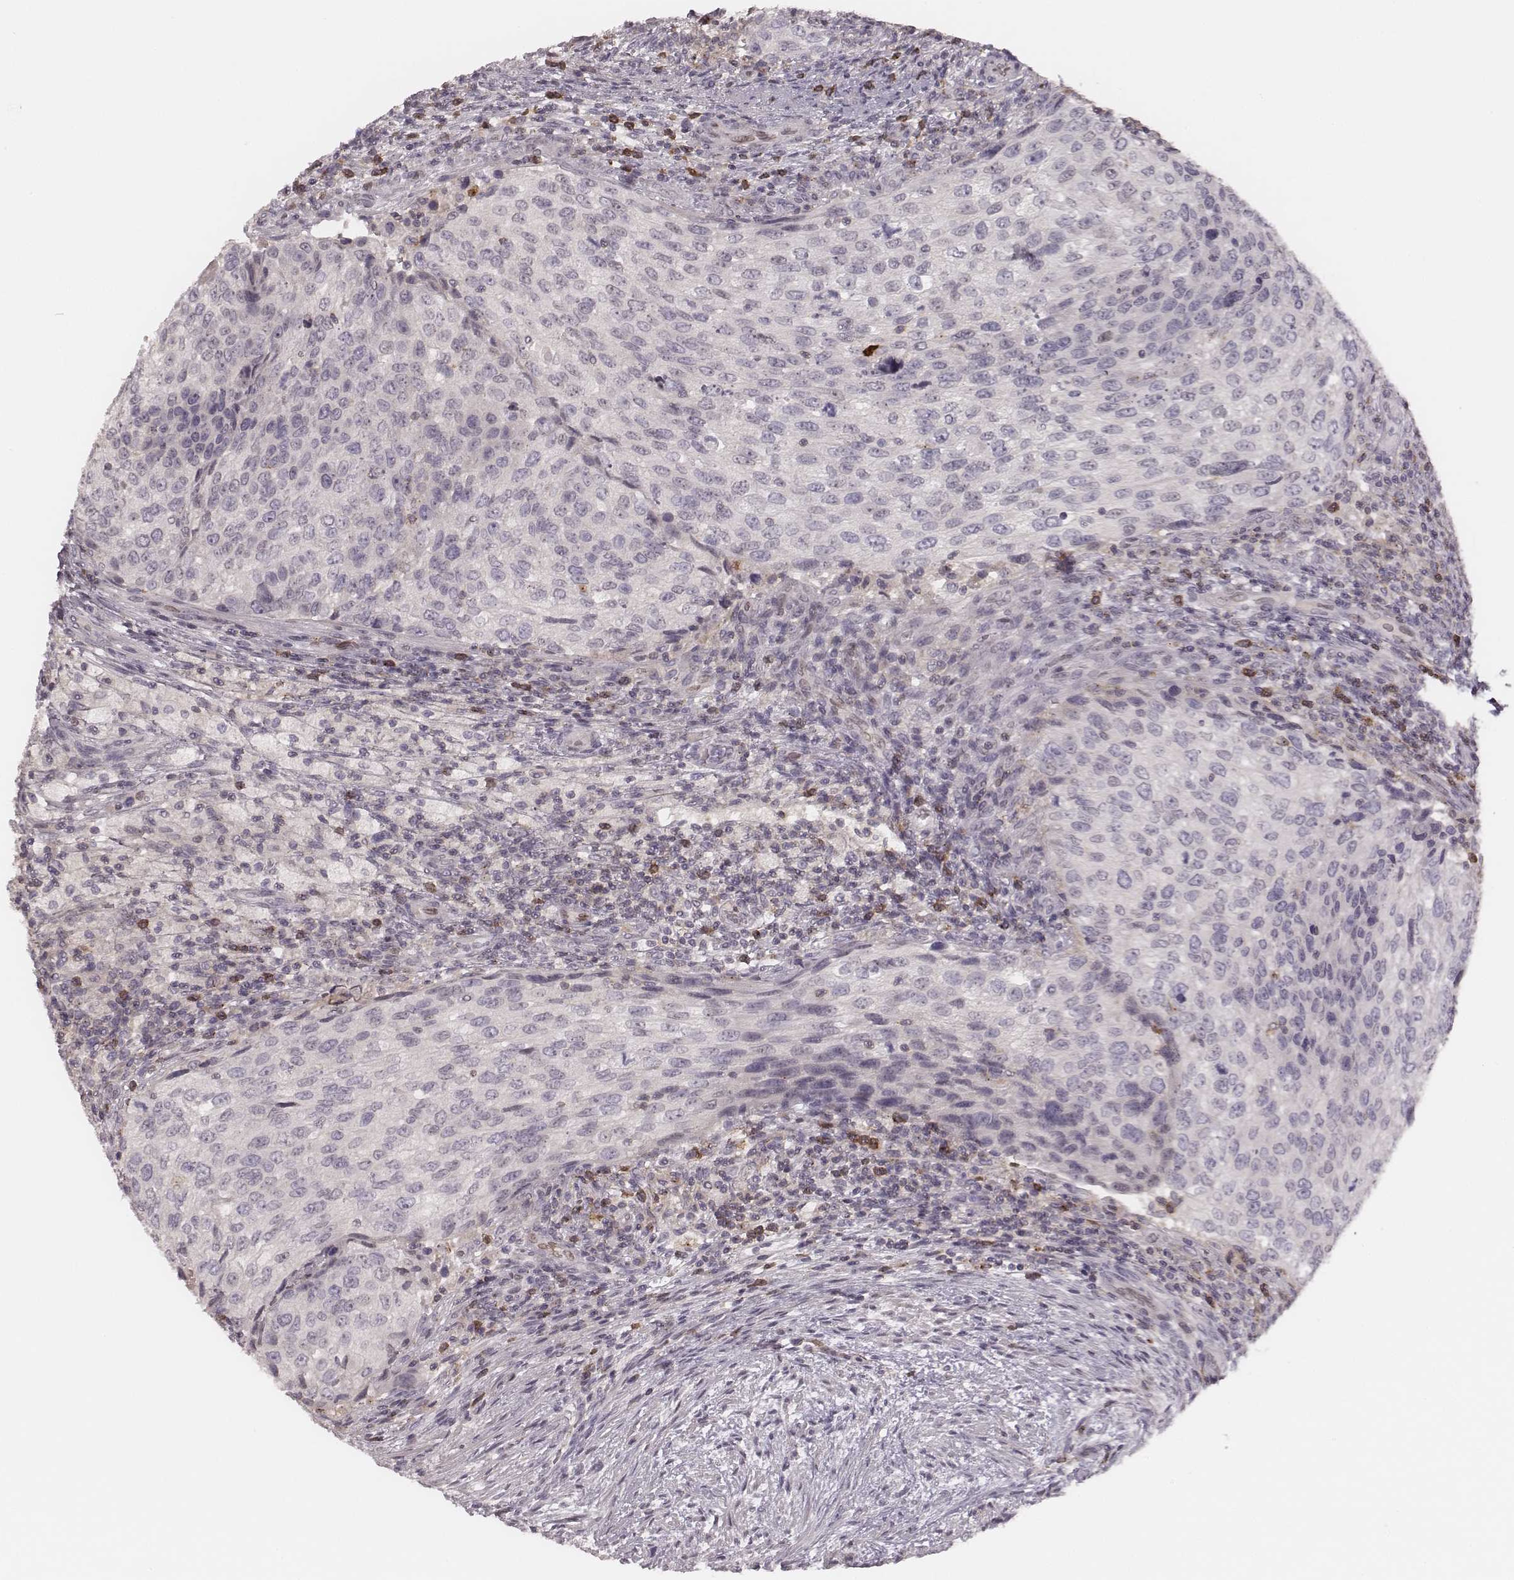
{"staining": {"intensity": "negative", "quantity": "none", "location": "none"}, "tissue": "urothelial cancer", "cell_type": "Tumor cells", "image_type": "cancer", "snomed": [{"axis": "morphology", "description": "Urothelial carcinoma, High grade"}, {"axis": "topography", "description": "Urinary bladder"}], "caption": "Urothelial cancer stained for a protein using IHC exhibits no staining tumor cells.", "gene": "MSX1", "patient": {"sex": "female", "age": 78}}